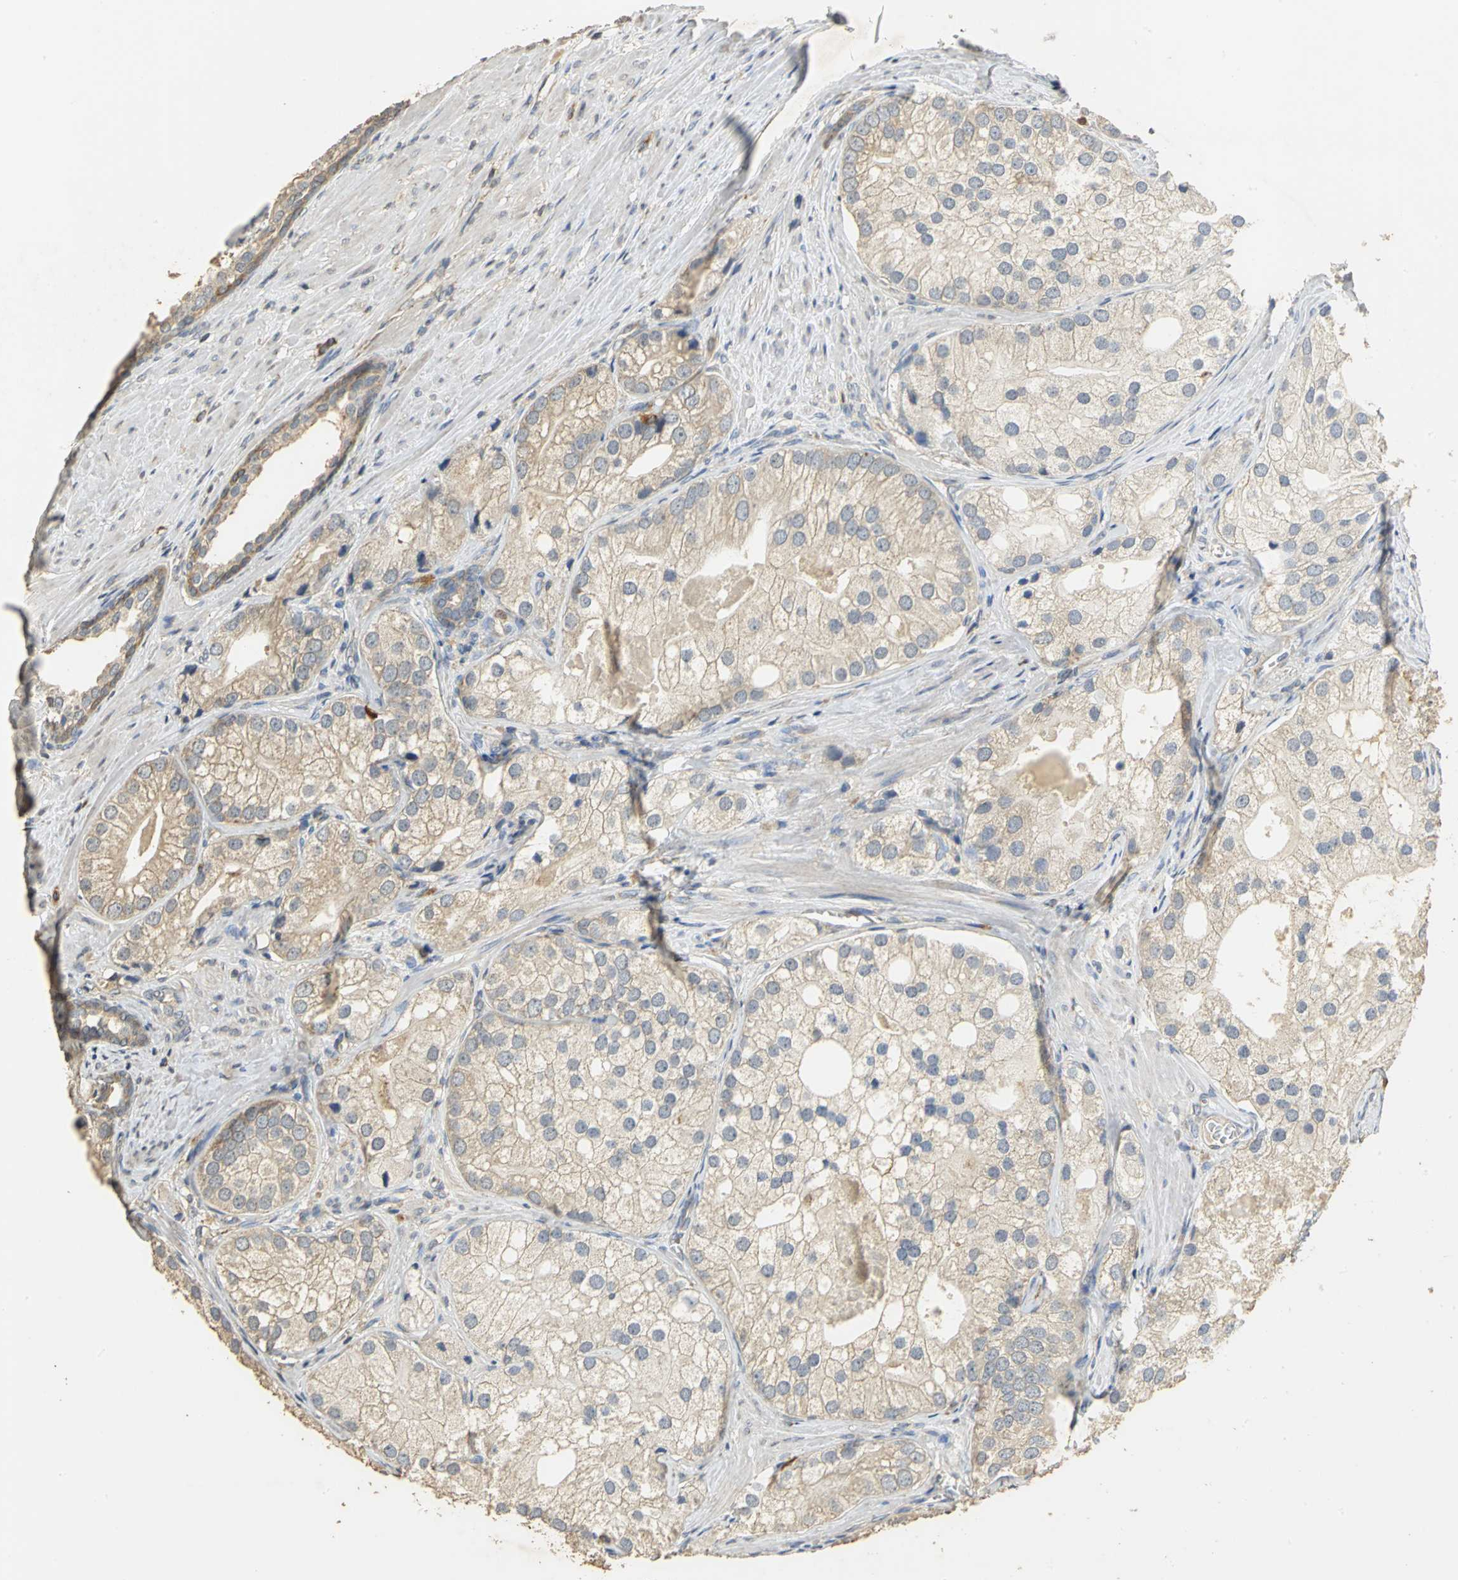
{"staining": {"intensity": "weak", "quantity": ">75%", "location": "cytoplasmic/membranous"}, "tissue": "prostate cancer", "cell_type": "Tumor cells", "image_type": "cancer", "snomed": [{"axis": "morphology", "description": "Adenocarcinoma, Low grade"}, {"axis": "topography", "description": "Prostate"}], "caption": "Prostate cancer (adenocarcinoma (low-grade)) stained for a protein displays weak cytoplasmic/membranous positivity in tumor cells.", "gene": "ACSL4", "patient": {"sex": "male", "age": 69}}